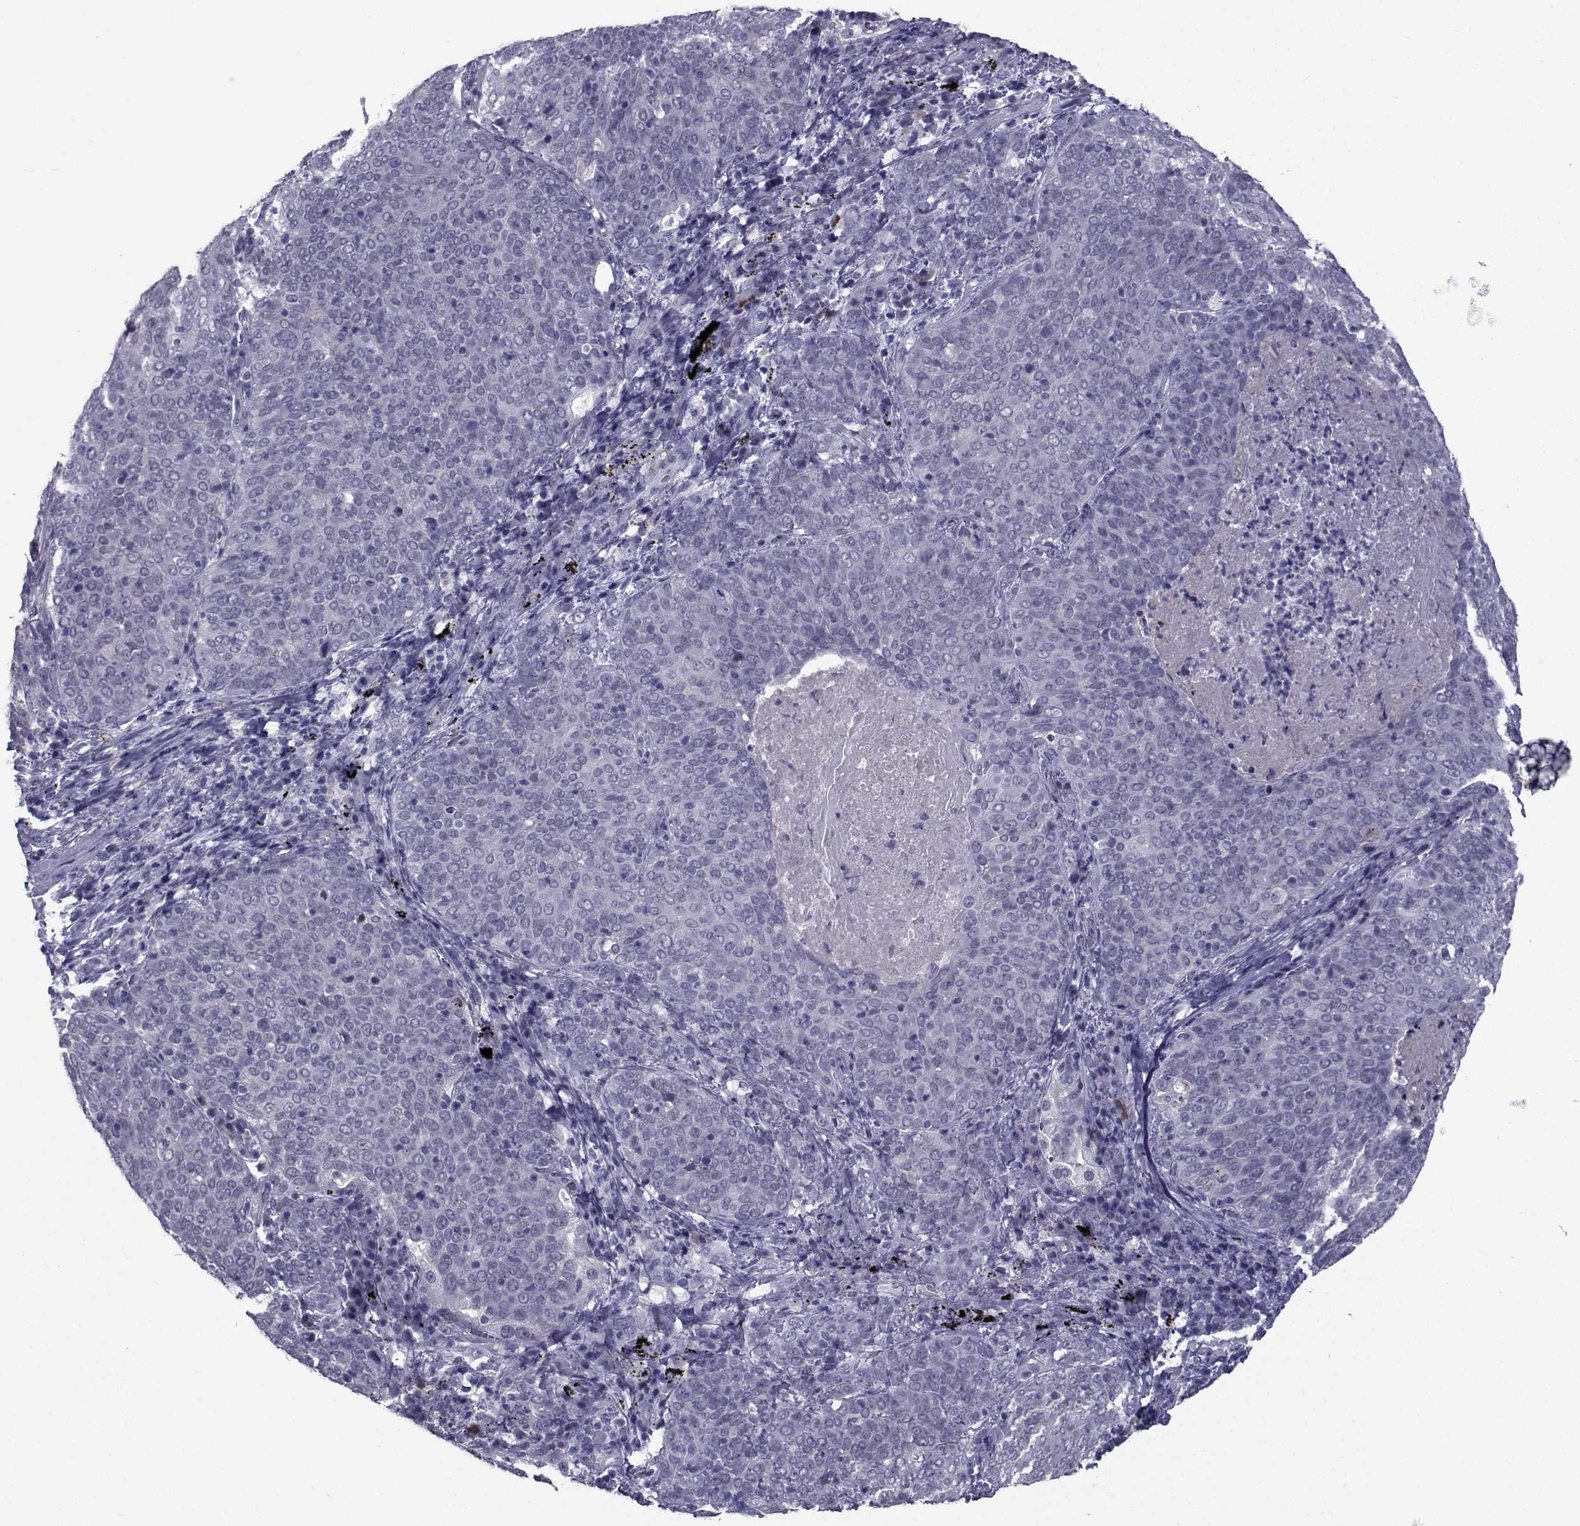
{"staining": {"intensity": "negative", "quantity": "none", "location": "none"}, "tissue": "lung cancer", "cell_type": "Tumor cells", "image_type": "cancer", "snomed": [{"axis": "morphology", "description": "Squamous cell carcinoma, NOS"}, {"axis": "topography", "description": "Lung"}], "caption": "A micrograph of lung cancer (squamous cell carcinoma) stained for a protein displays no brown staining in tumor cells.", "gene": "SEMA5B", "patient": {"sex": "male", "age": 82}}